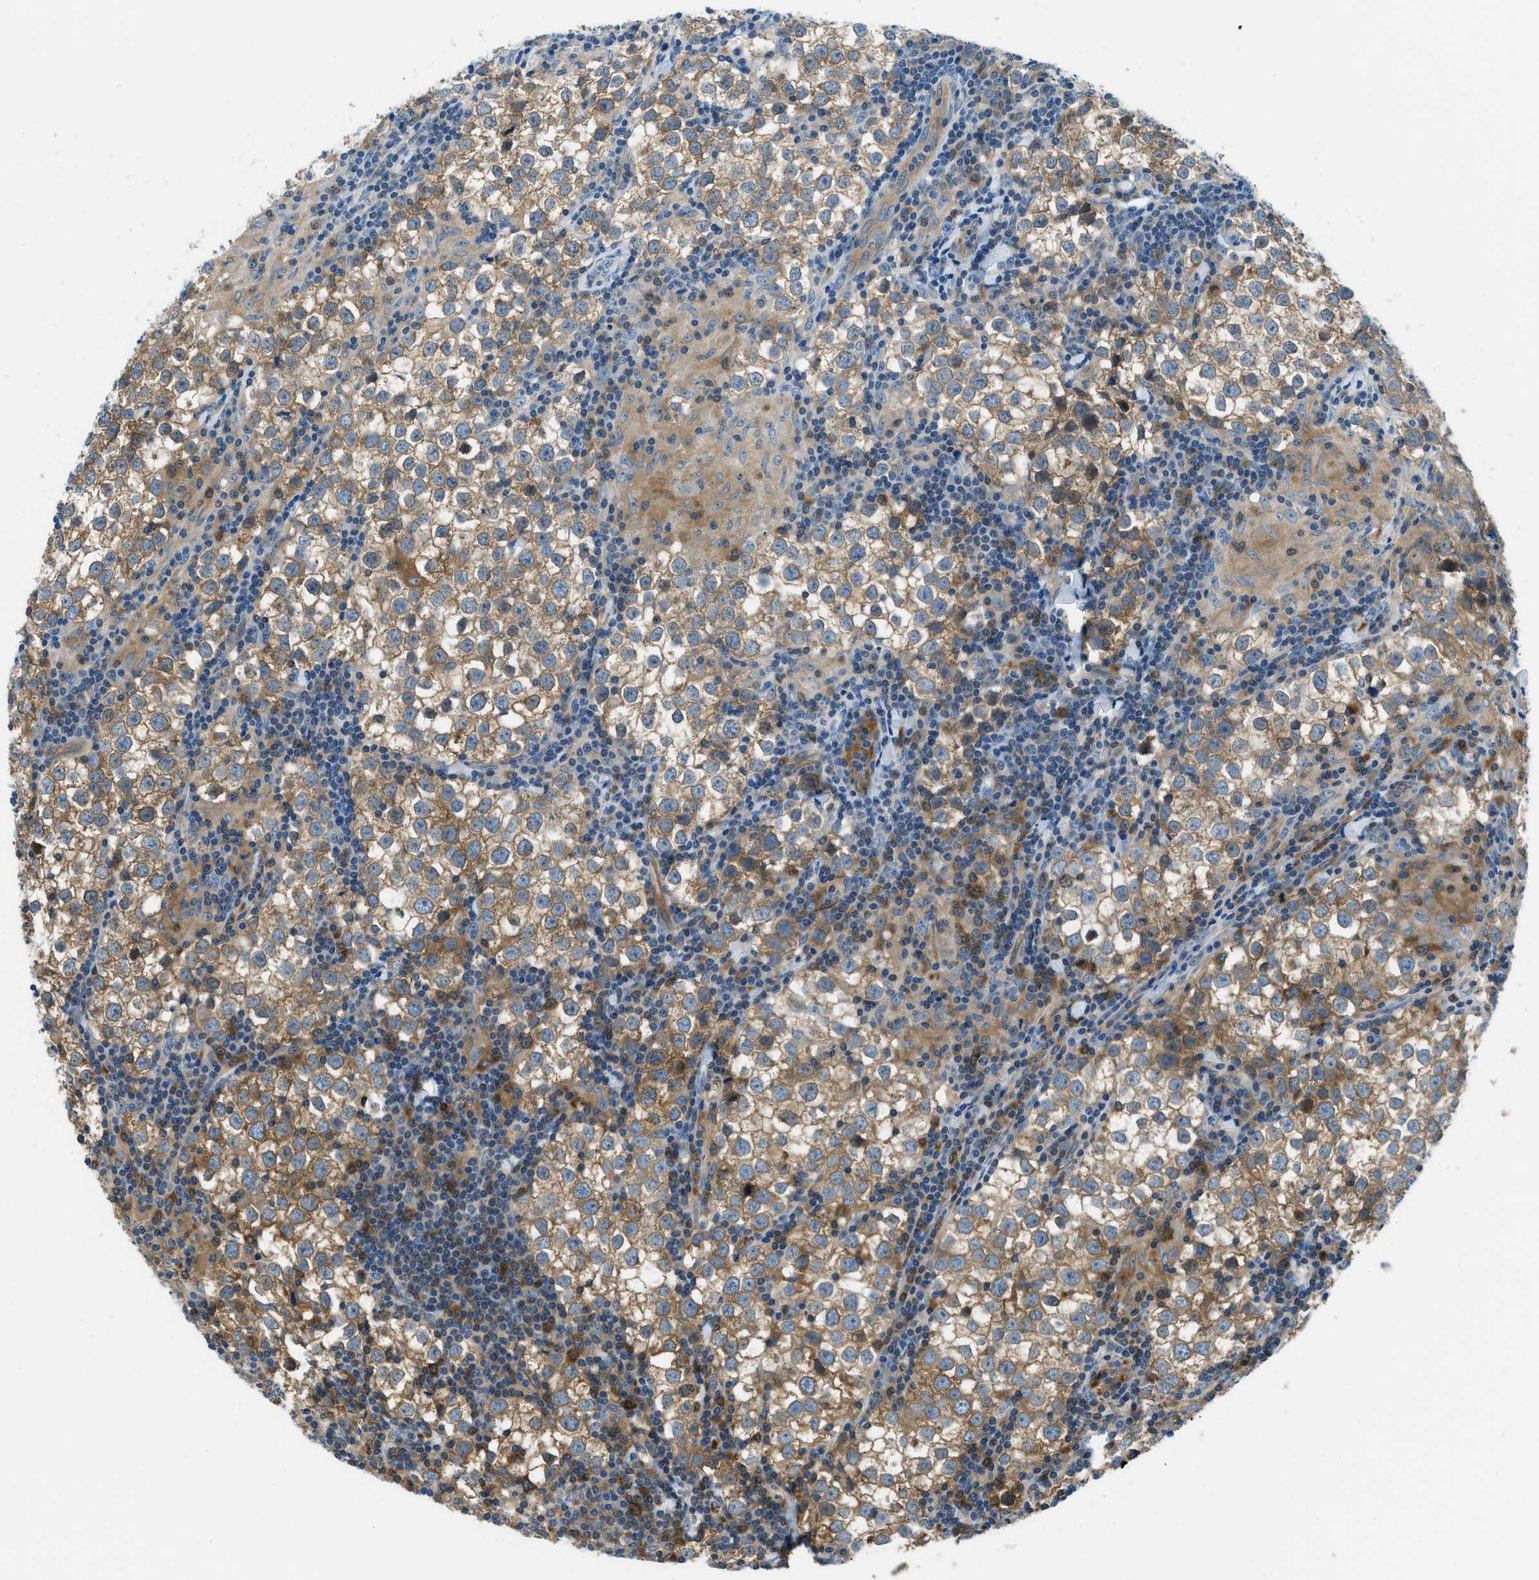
{"staining": {"intensity": "moderate", "quantity": ">75%", "location": "cytoplasmic/membranous"}, "tissue": "testis cancer", "cell_type": "Tumor cells", "image_type": "cancer", "snomed": [{"axis": "morphology", "description": "Seminoma, NOS"}, {"axis": "morphology", "description": "Carcinoma, Embryonal, NOS"}, {"axis": "topography", "description": "Testis"}], "caption": "High-magnification brightfield microscopy of testis cancer stained with DAB (3,3'-diaminobenzidine) (brown) and counterstained with hematoxylin (blue). tumor cells exhibit moderate cytoplasmic/membranous expression is identified in approximately>75% of cells. (DAB (3,3'-diaminobenzidine) IHC, brown staining for protein, blue staining for nuclei).", "gene": "PFKP", "patient": {"sex": "male", "age": 36}}